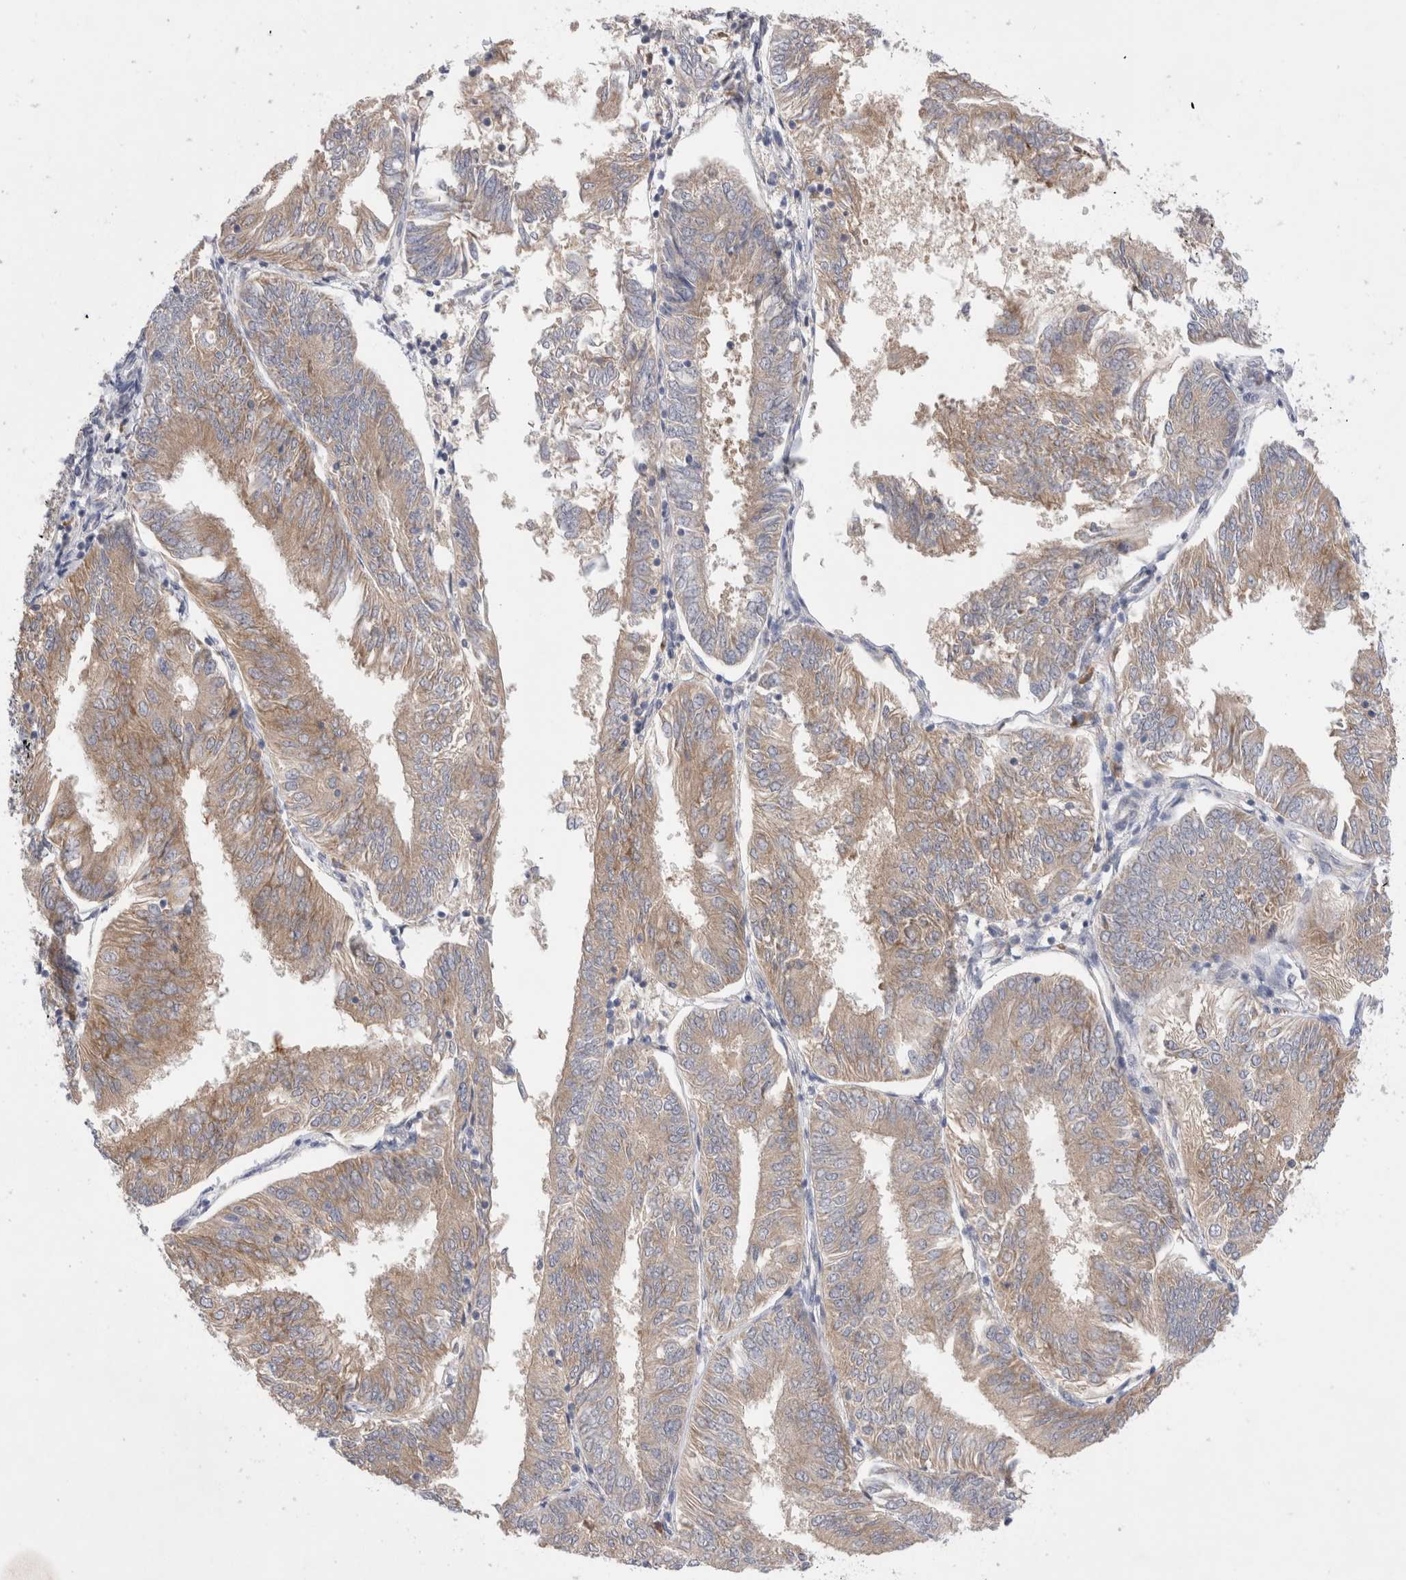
{"staining": {"intensity": "weak", "quantity": ">75%", "location": "cytoplasmic/membranous"}, "tissue": "endometrial cancer", "cell_type": "Tumor cells", "image_type": "cancer", "snomed": [{"axis": "morphology", "description": "Adenocarcinoma, NOS"}, {"axis": "topography", "description": "Endometrium"}], "caption": "High-magnification brightfield microscopy of endometrial adenocarcinoma stained with DAB (brown) and counterstained with hematoxylin (blue). tumor cells exhibit weak cytoplasmic/membranous staining is seen in about>75% of cells.", "gene": "RBM12B", "patient": {"sex": "female", "age": 58}}